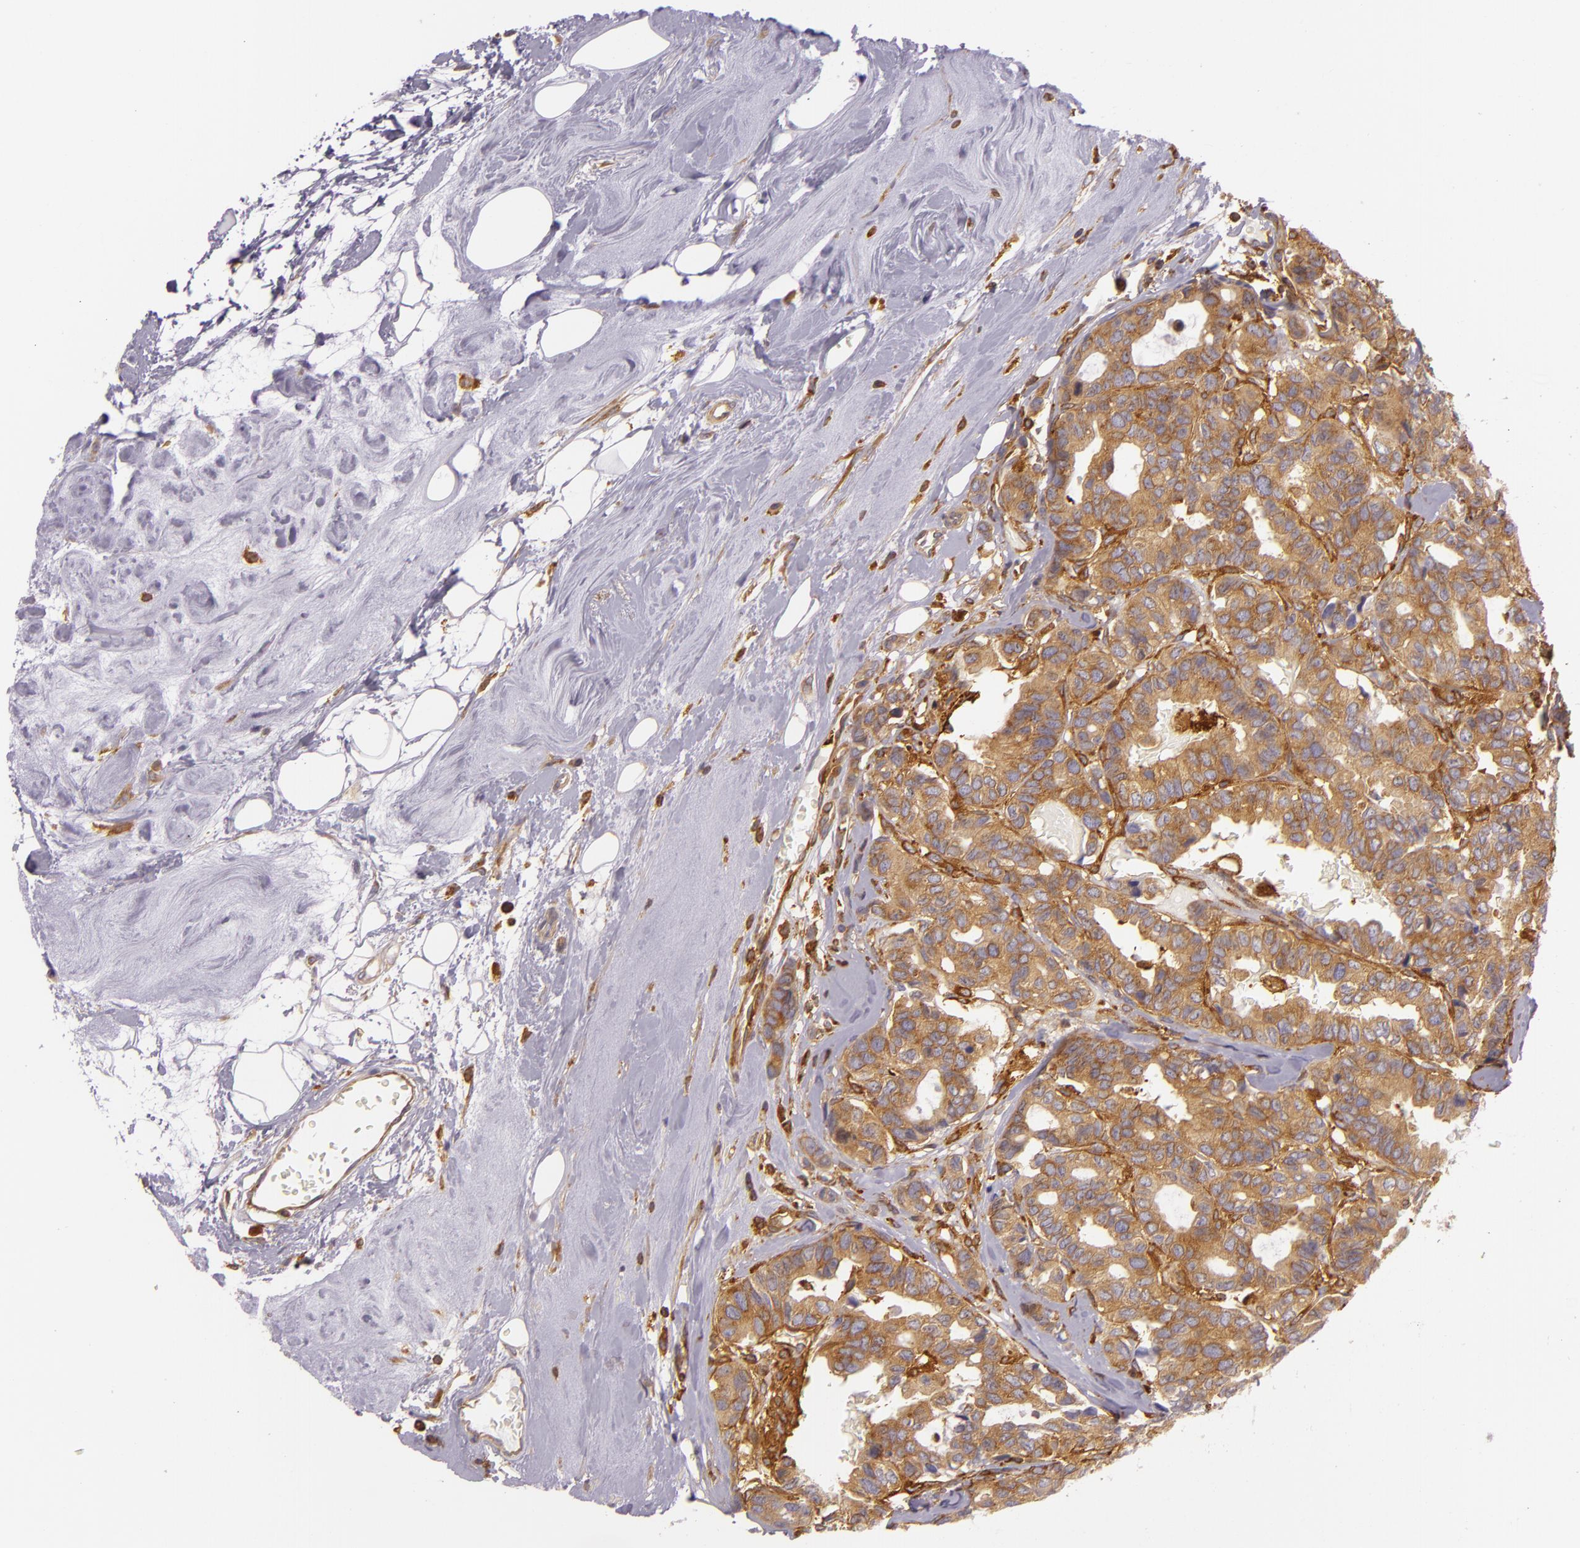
{"staining": {"intensity": "moderate", "quantity": ">75%", "location": "cytoplasmic/membranous"}, "tissue": "breast cancer", "cell_type": "Tumor cells", "image_type": "cancer", "snomed": [{"axis": "morphology", "description": "Duct carcinoma"}, {"axis": "topography", "description": "Breast"}], "caption": "Immunohistochemical staining of infiltrating ductal carcinoma (breast) shows medium levels of moderate cytoplasmic/membranous protein staining in approximately >75% of tumor cells. The protein of interest is shown in brown color, while the nuclei are stained blue.", "gene": "TLN1", "patient": {"sex": "female", "age": 69}}